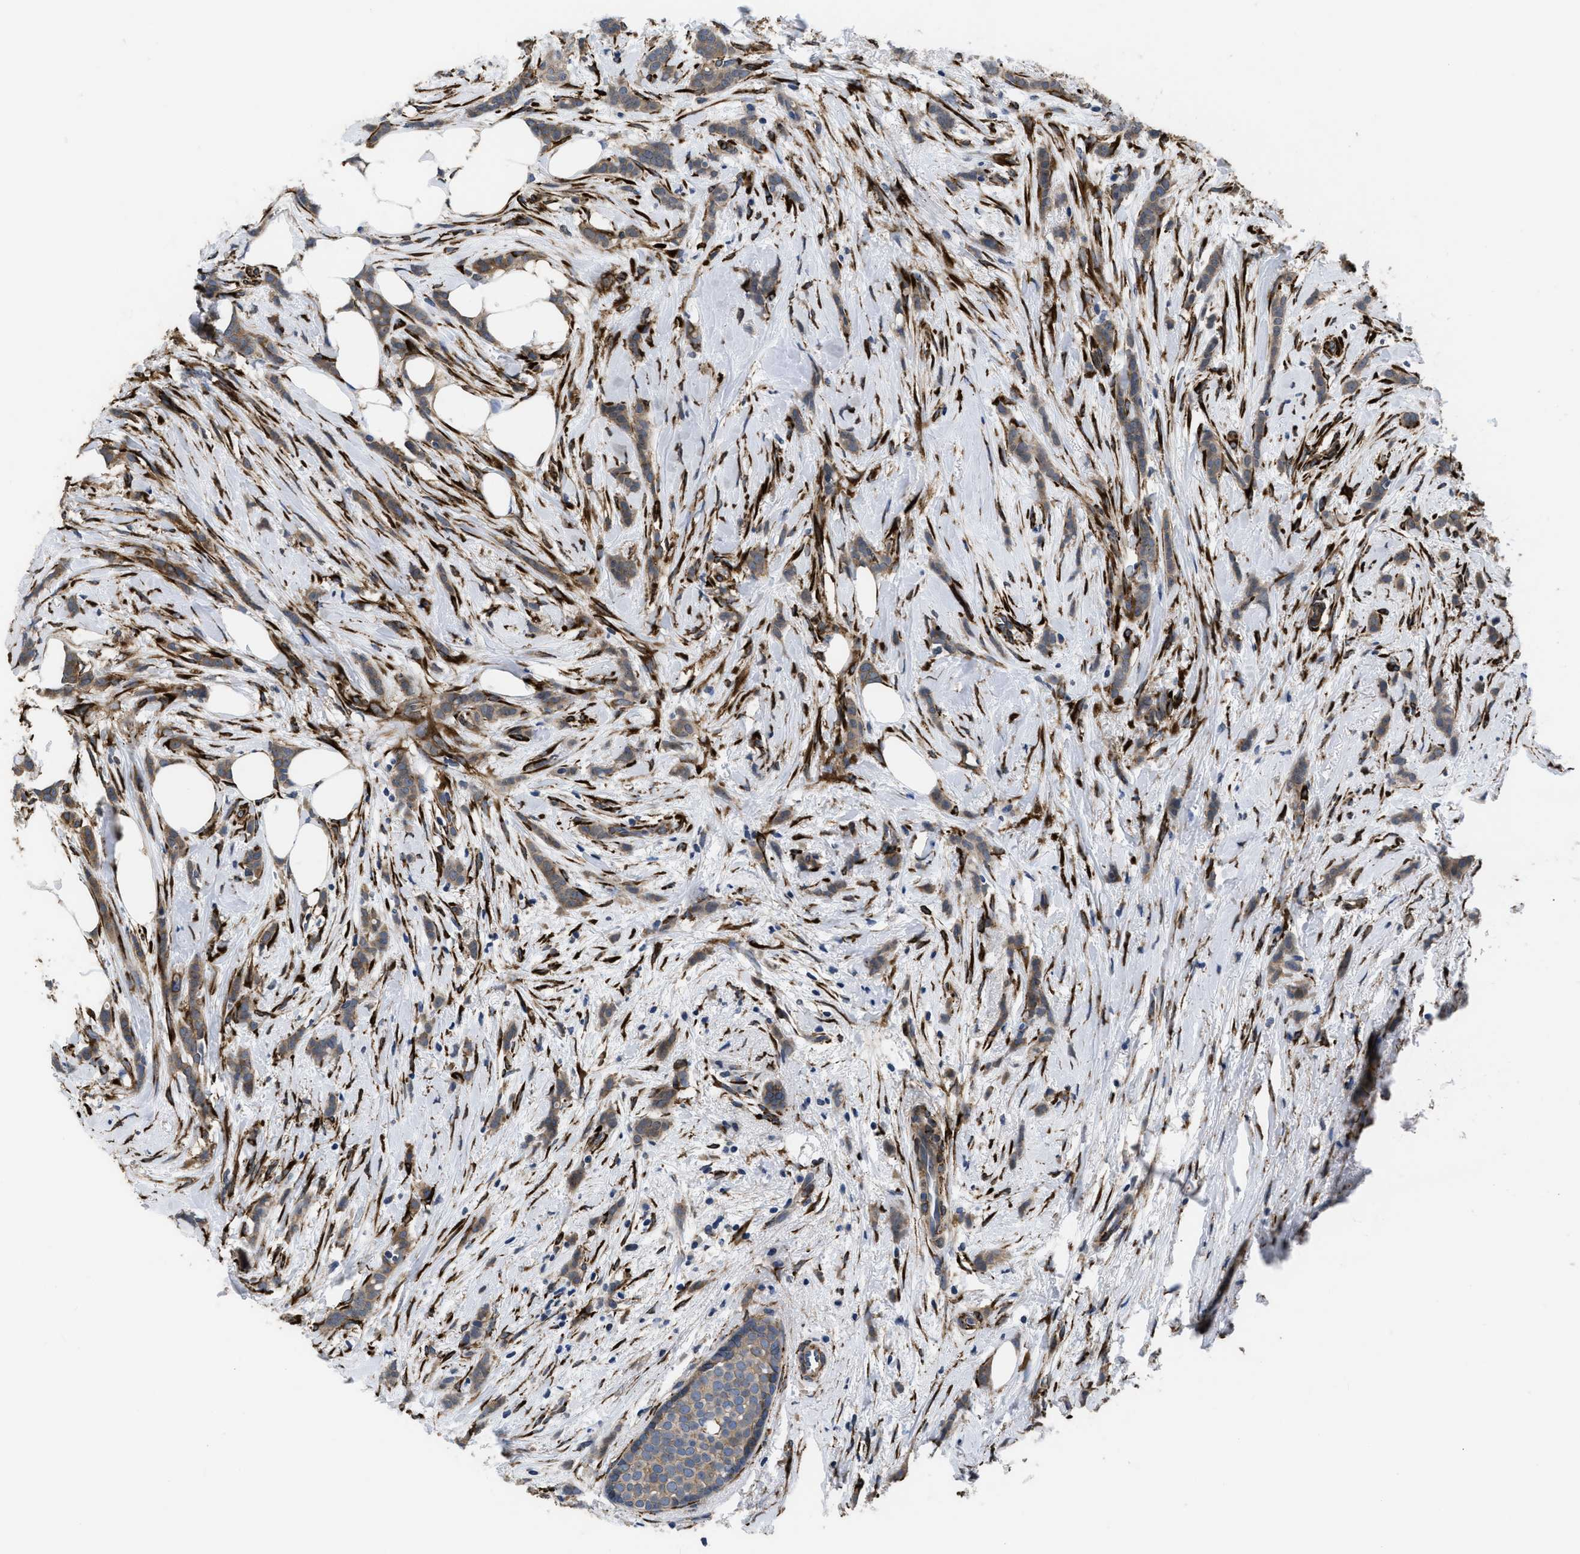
{"staining": {"intensity": "moderate", "quantity": "25%-75%", "location": "cytoplasmic/membranous"}, "tissue": "breast cancer", "cell_type": "Tumor cells", "image_type": "cancer", "snomed": [{"axis": "morphology", "description": "Lobular carcinoma, in situ"}, {"axis": "morphology", "description": "Lobular carcinoma"}, {"axis": "topography", "description": "Breast"}], "caption": "Tumor cells reveal moderate cytoplasmic/membranous staining in about 25%-75% of cells in breast lobular carcinoma. (DAB IHC with brightfield microscopy, high magnification).", "gene": "SQLE", "patient": {"sex": "female", "age": 41}}